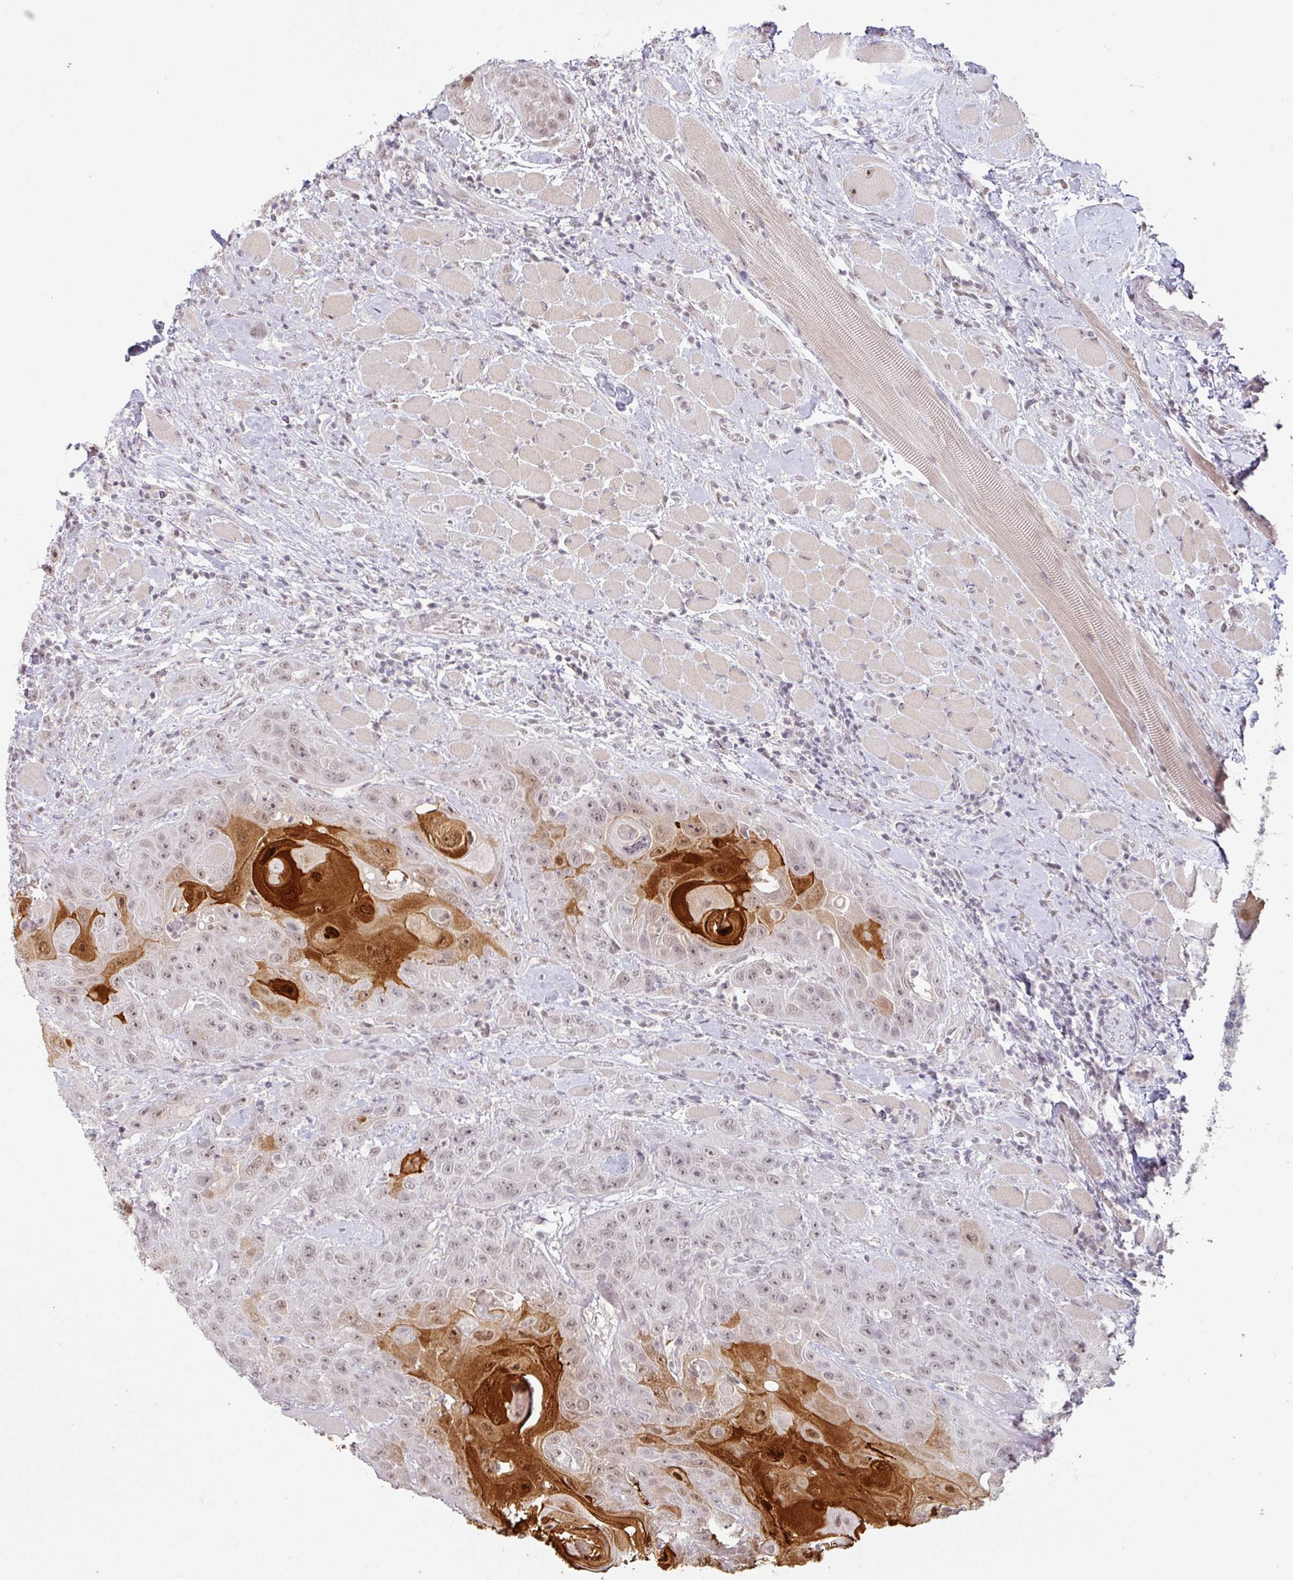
{"staining": {"intensity": "strong", "quantity": "<25%", "location": "cytoplasmic/membranous,nuclear"}, "tissue": "head and neck cancer", "cell_type": "Tumor cells", "image_type": "cancer", "snomed": [{"axis": "morphology", "description": "Squamous cell carcinoma, NOS"}, {"axis": "topography", "description": "Head-Neck"}], "caption": "High-magnification brightfield microscopy of head and neck cancer stained with DAB (3,3'-diaminobenzidine) (brown) and counterstained with hematoxylin (blue). tumor cells exhibit strong cytoplasmic/membranous and nuclear expression is identified in approximately<25% of cells. Nuclei are stained in blue.", "gene": "SPRR1A", "patient": {"sex": "female", "age": 59}}